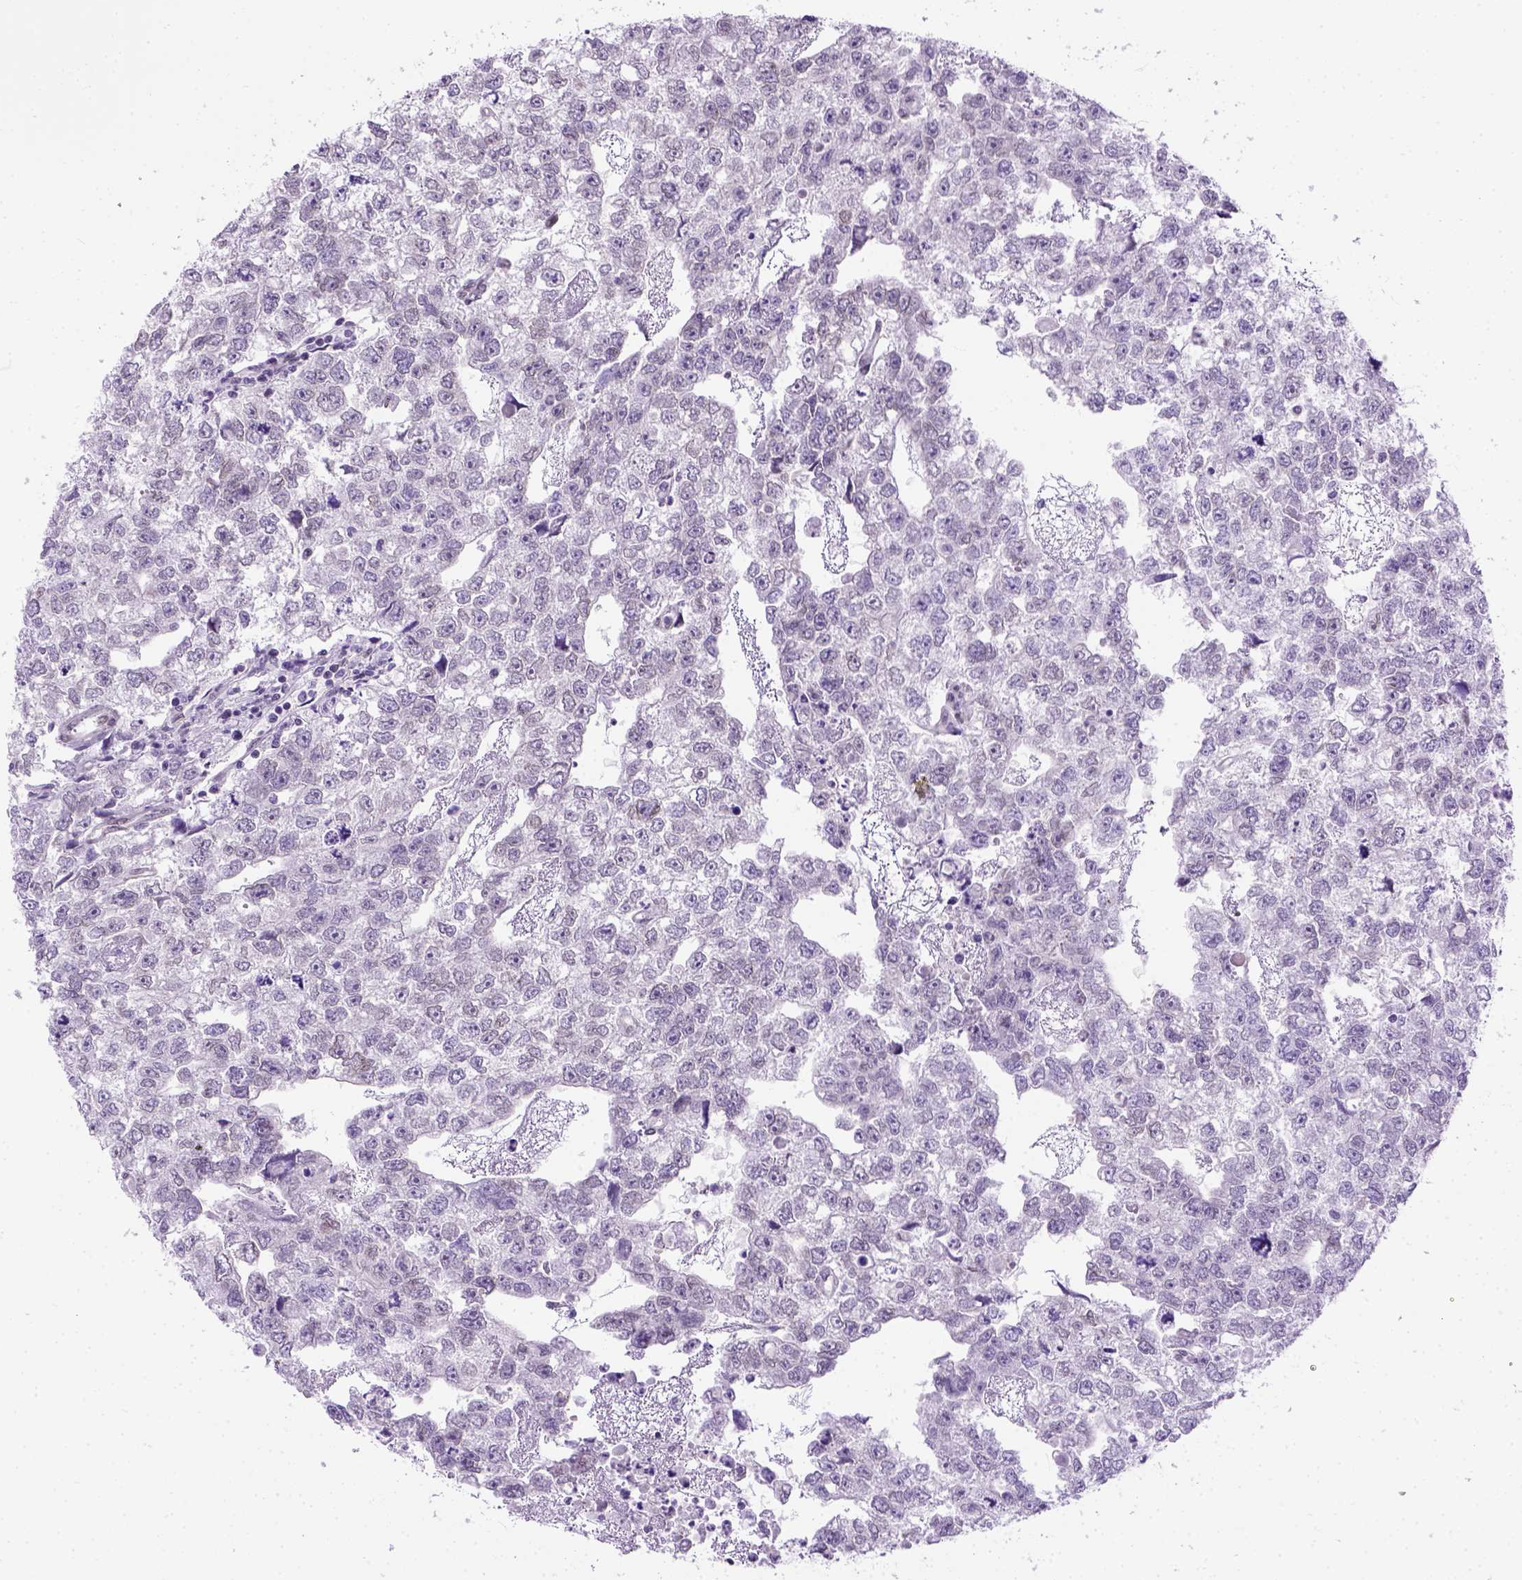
{"staining": {"intensity": "negative", "quantity": "none", "location": "none"}, "tissue": "testis cancer", "cell_type": "Tumor cells", "image_type": "cancer", "snomed": [{"axis": "morphology", "description": "Carcinoma, Embryonal, NOS"}, {"axis": "morphology", "description": "Teratoma, malignant, NOS"}, {"axis": "topography", "description": "Testis"}], "caption": "Immunohistochemistry (IHC) image of neoplastic tissue: testis cancer stained with DAB demonstrates no significant protein positivity in tumor cells.", "gene": "FAM184B", "patient": {"sex": "male", "age": 44}}